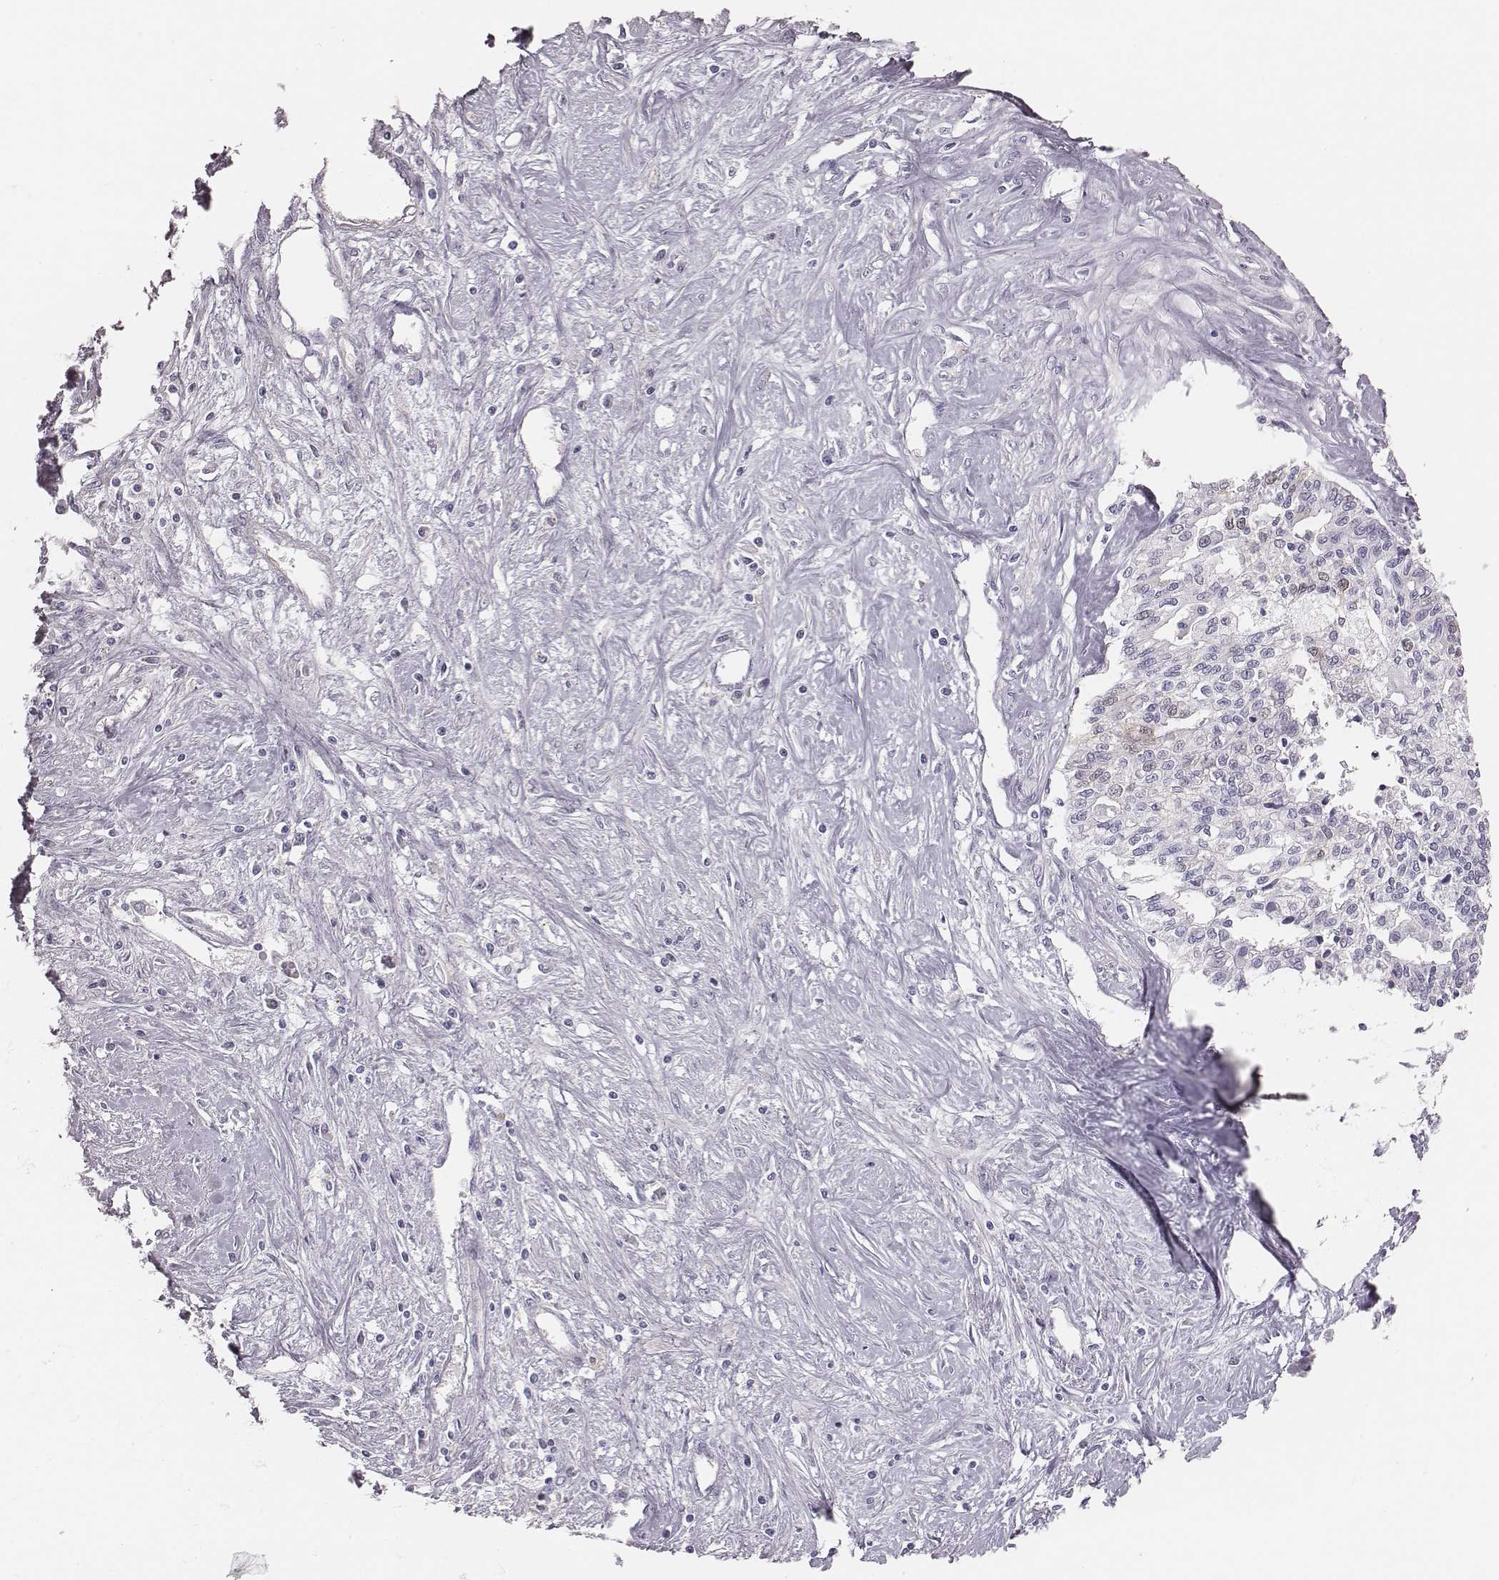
{"staining": {"intensity": "negative", "quantity": "none", "location": "none"}, "tissue": "liver cancer", "cell_type": "Tumor cells", "image_type": "cancer", "snomed": [{"axis": "morphology", "description": "Cholangiocarcinoma"}, {"axis": "topography", "description": "Liver"}], "caption": "There is no significant positivity in tumor cells of liver cancer (cholangiocarcinoma).", "gene": "PBK", "patient": {"sex": "female", "age": 61}}